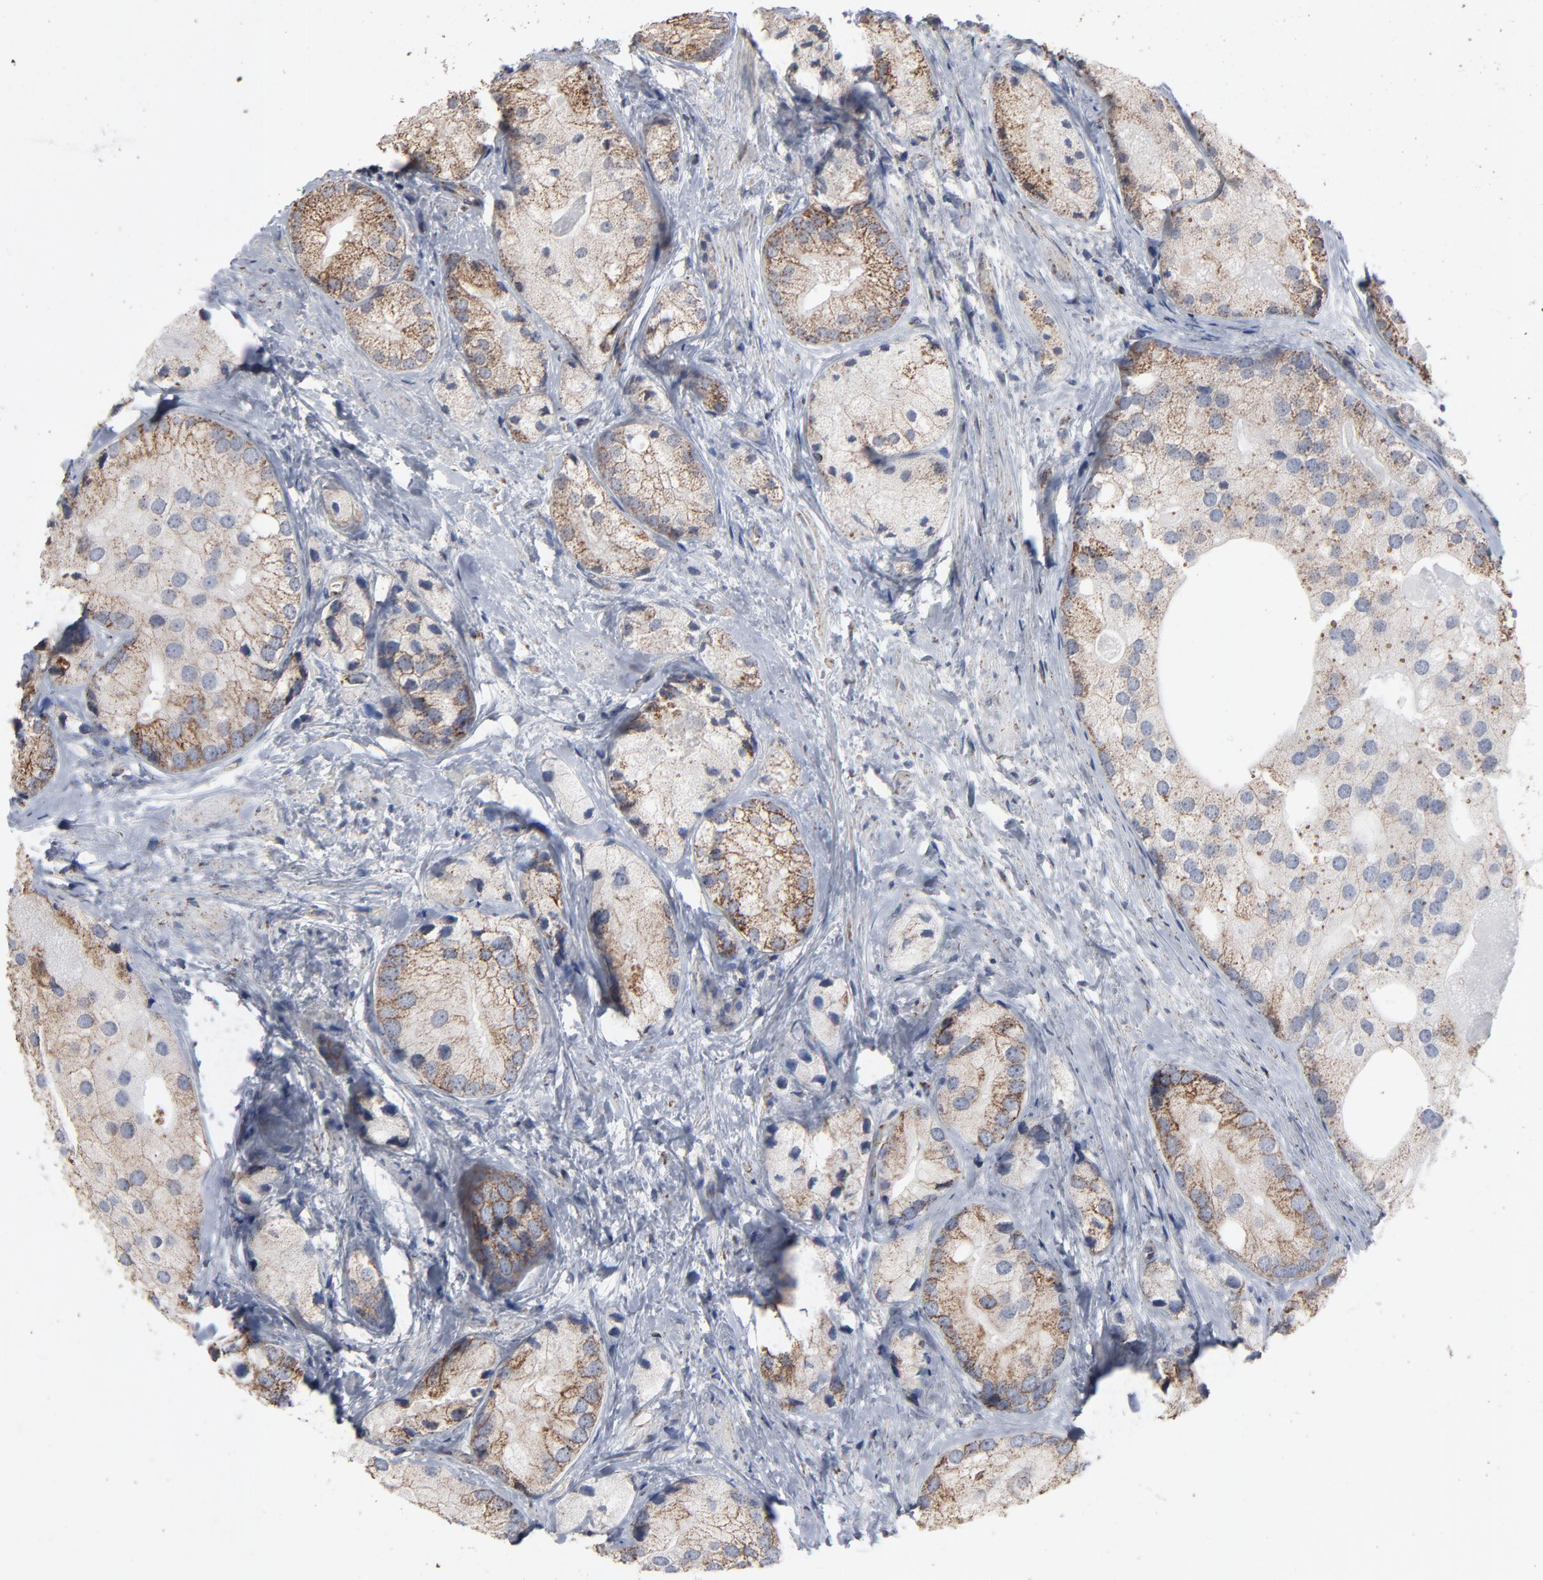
{"staining": {"intensity": "moderate", "quantity": ">75%", "location": "cytoplasmic/membranous"}, "tissue": "prostate cancer", "cell_type": "Tumor cells", "image_type": "cancer", "snomed": [{"axis": "morphology", "description": "Adenocarcinoma, Low grade"}, {"axis": "topography", "description": "Prostate"}], "caption": "DAB (3,3'-diaminobenzidine) immunohistochemical staining of prostate cancer demonstrates moderate cytoplasmic/membranous protein staining in approximately >75% of tumor cells.", "gene": "UQCRC1", "patient": {"sex": "male", "age": 69}}